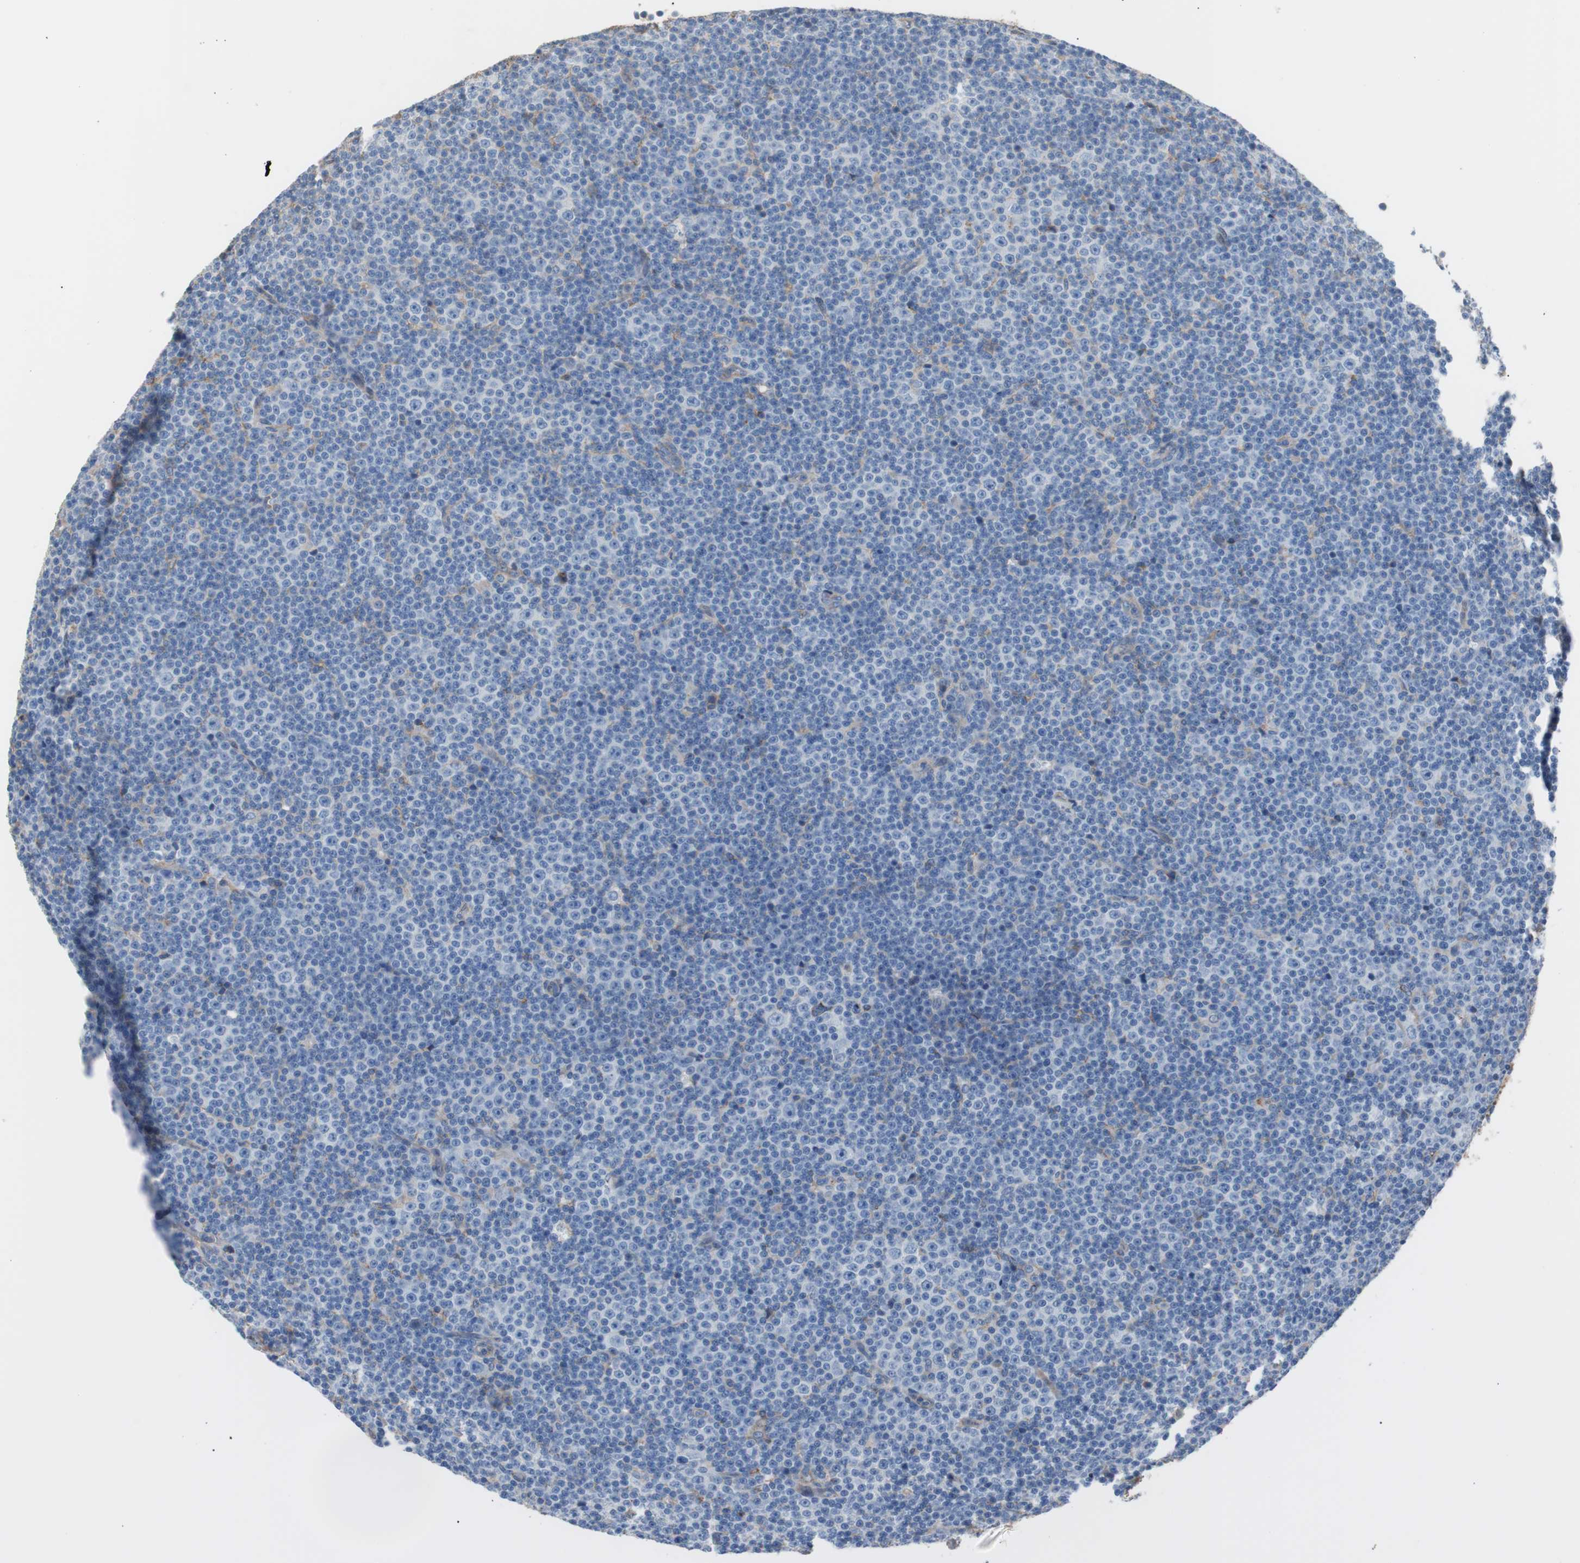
{"staining": {"intensity": "negative", "quantity": "none", "location": "none"}, "tissue": "lymphoma", "cell_type": "Tumor cells", "image_type": "cancer", "snomed": [{"axis": "morphology", "description": "Malignant lymphoma, non-Hodgkin's type, Low grade"}, {"axis": "topography", "description": "Lymph node"}], "caption": "High power microscopy photomicrograph of an immunohistochemistry micrograph of lymphoma, revealing no significant positivity in tumor cells.", "gene": "CD81", "patient": {"sex": "female", "age": 67}}